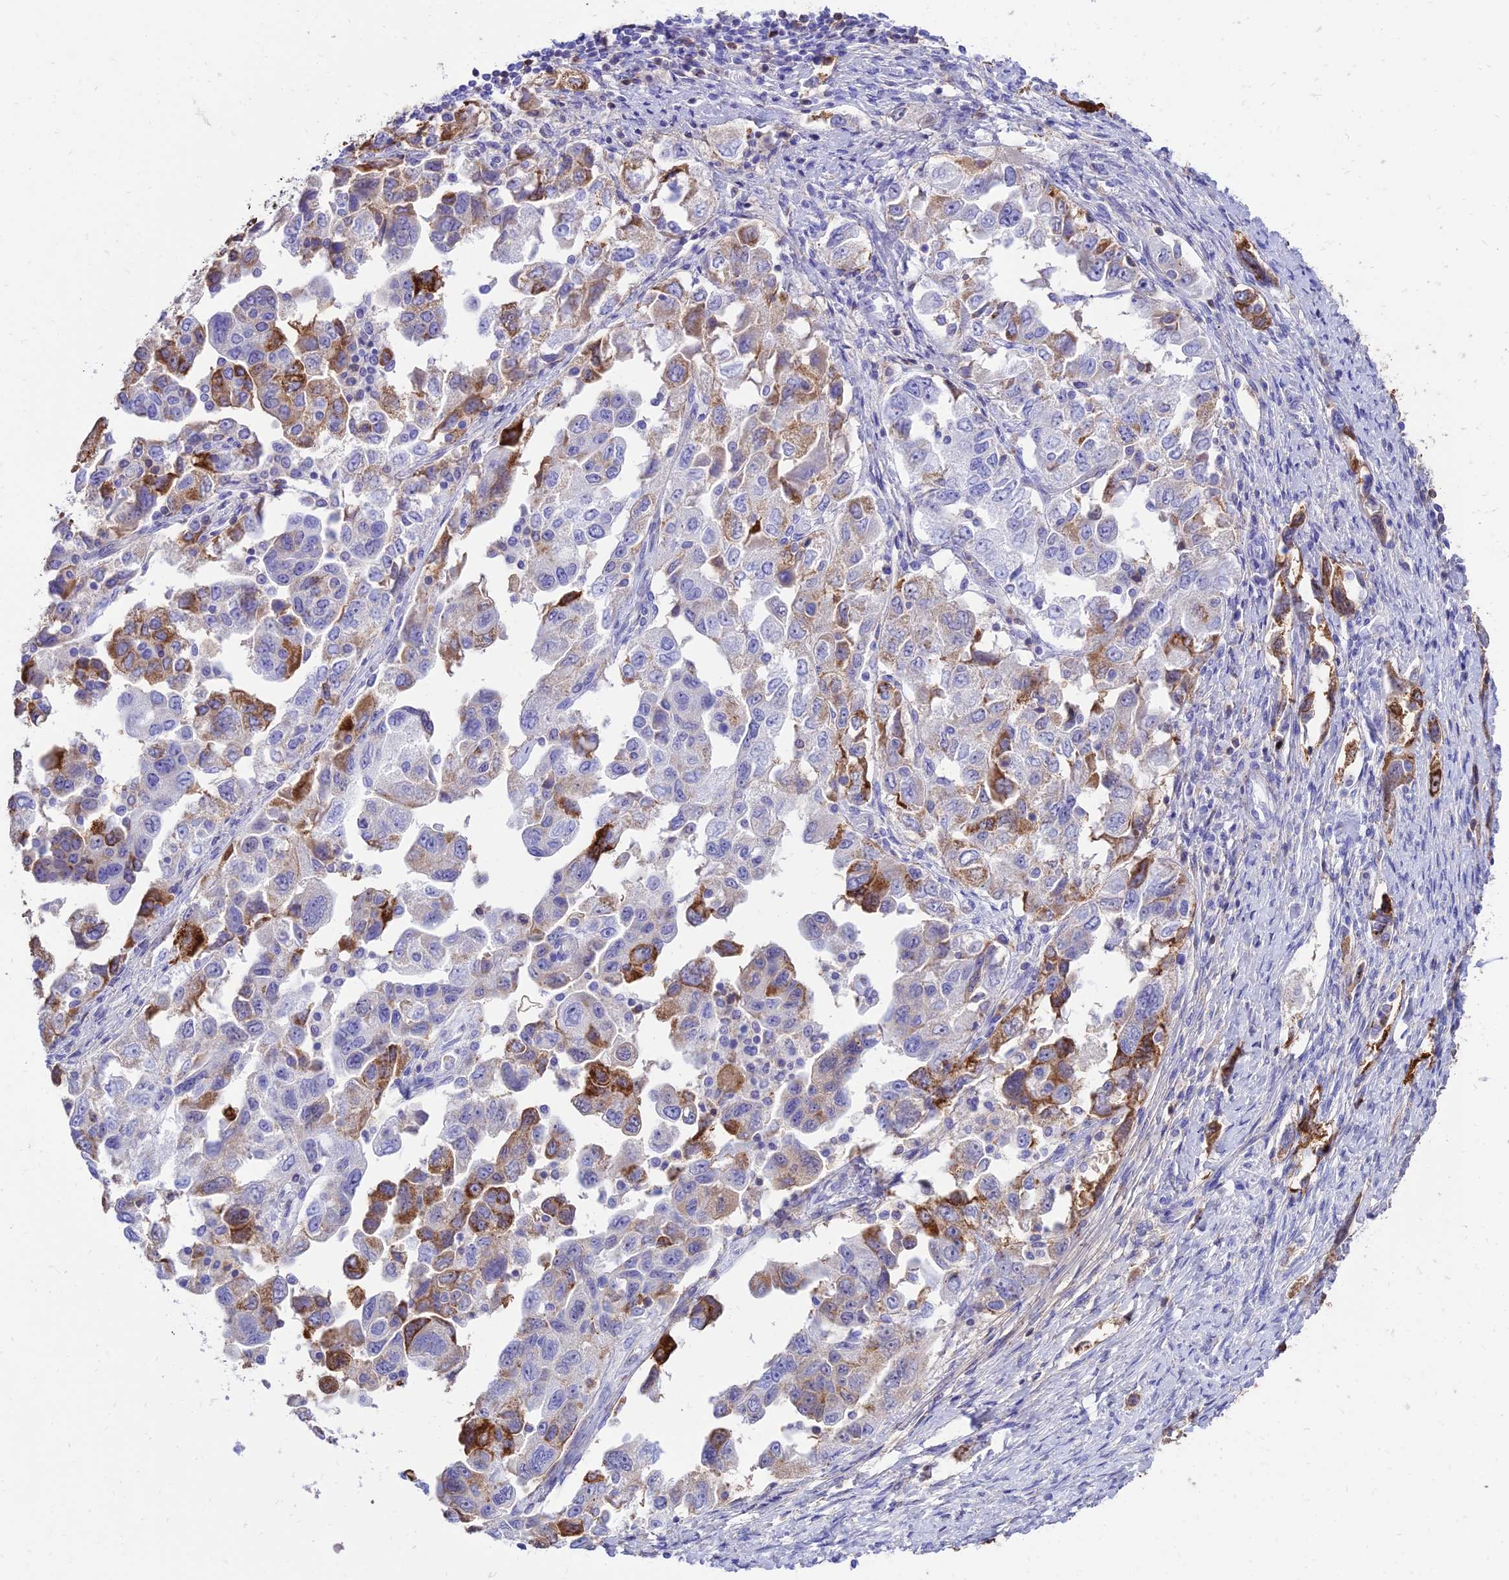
{"staining": {"intensity": "moderate", "quantity": "25%-75%", "location": "cytoplasmic/membranous"}, "tissue": "ovarian cancer", "cell_type": "Tumor cells", "image_type": "cancer", "snomed": [{"axis": "morphology", "description": "Carcinoma, NOS"}, {"axis": "morphology", "description": "Cystadenocarcinoma, serous, NOS"}, {"axis": "topography", "description": "Ovary"}], "caption": "Immunohistochemical staining of ovarian carcinoma displays moderate cytoplasmic/membranous protein staining in about 25%-75% of tumor cells. Nuclei are stained in blue.", "gene": "SREK1IP1", "patient": {"sex": "female", "age": 69}}